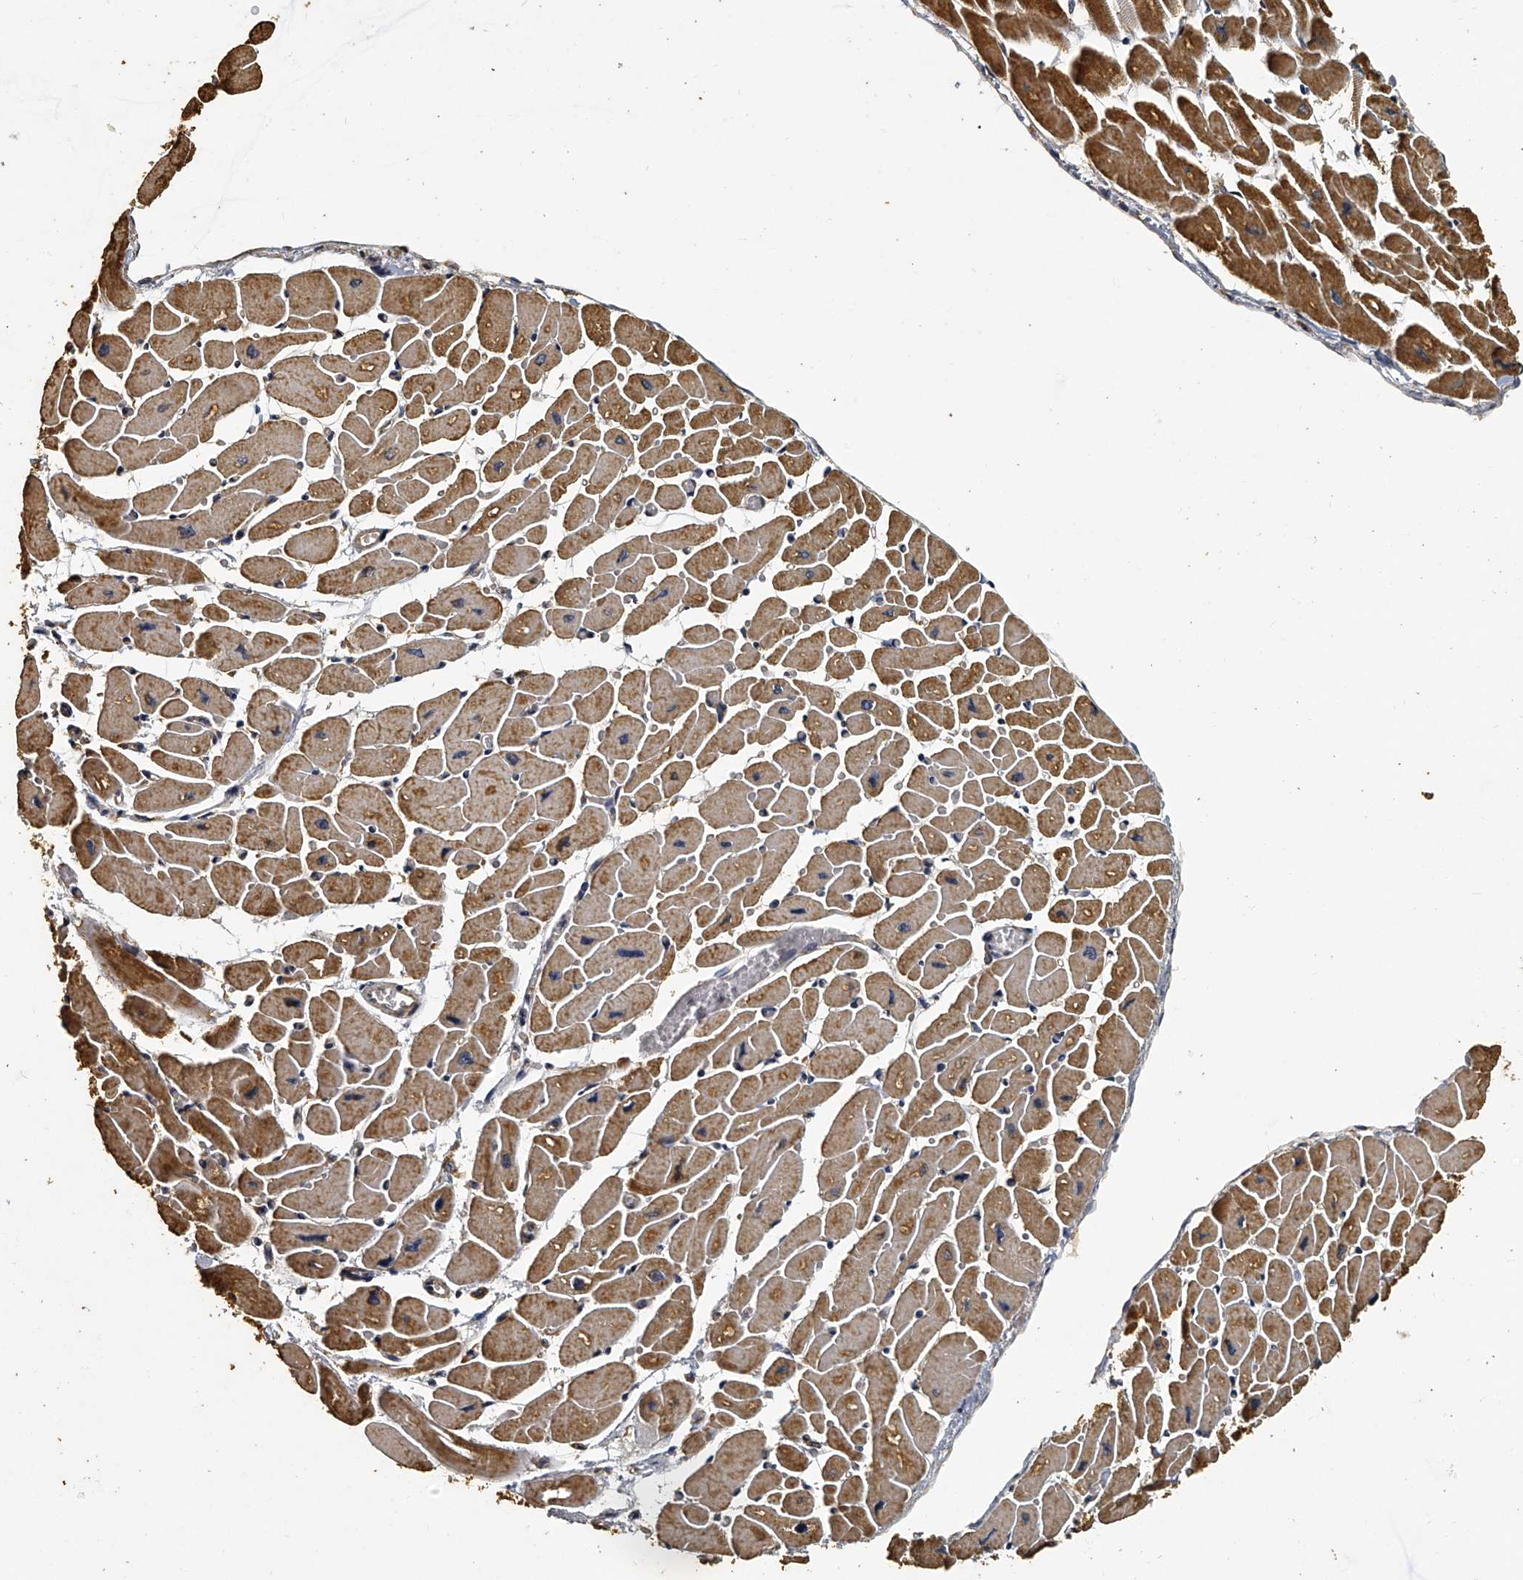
{"staining": {"intensity": "moderate", "quantity": ">75%", "location": "cytoplasmic/membranous"}, "tissue": "heart muscle", "cell_type": "Cardiomyocytes", "image_type": "normal", "snomed": [{"axis": "morphology", "description": "Normal tissue, NOS"}, {"axis": "topography", "description": "Heart"}], "caption": "Immunohistochemistry (IHC) histopathology image of unremarkable heart muscle: heart muscle stained using immunohistochemistry (IHC) displays medium levels of moderate protein expression localized specifically in the cytoplasmic/membranous of cardiomyocytes, appearing as a cytoplasmic/membranous brown color.", "gene": "MRPL28", "patient": {"sex": "female", "age": 54}}